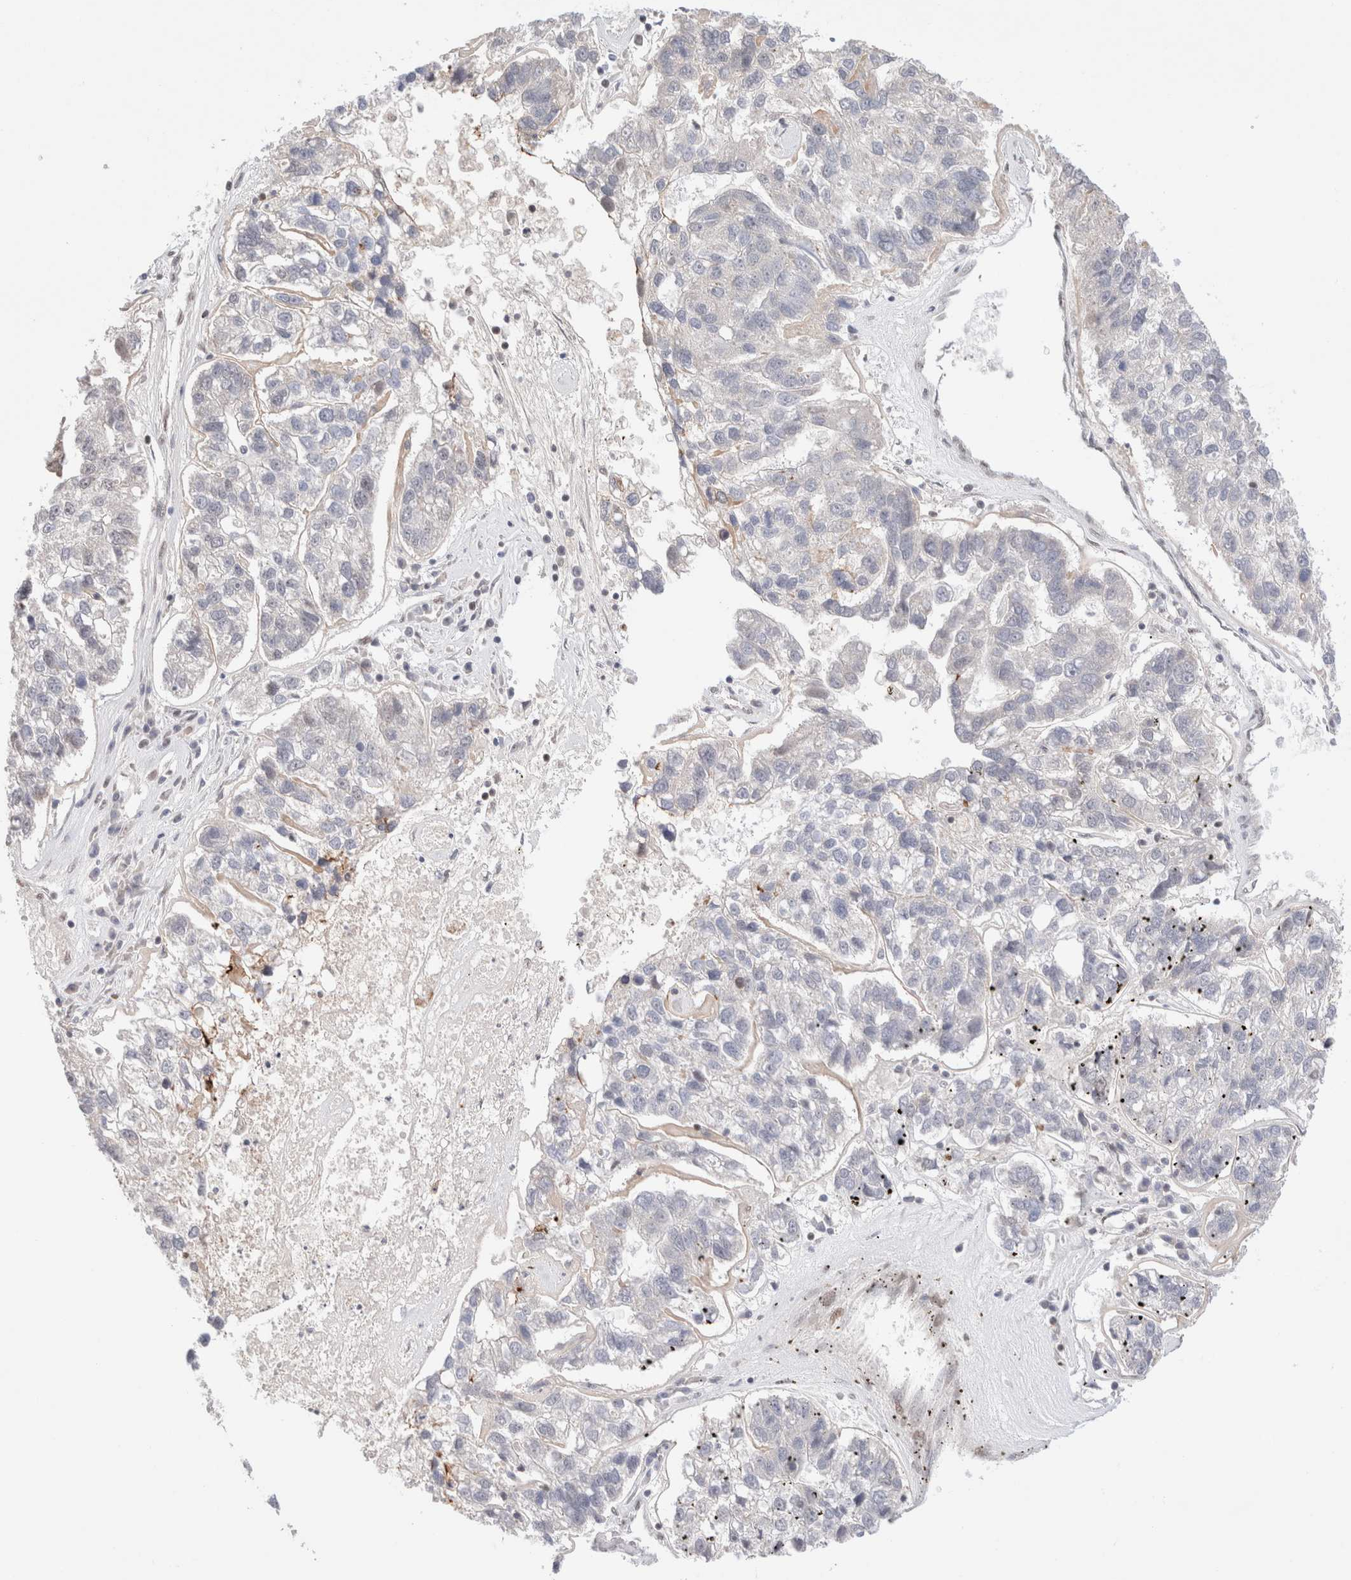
{"staining": {"intensity": "weak", "quantity": "25%-75%", "location": "nuclear"}, "tissue": "pancreatic cancer", "cell_type": "Tumor cells", "image_type": "cancer", "snomed": [{"axis": "morphology", "description": "Adenocarcinoma, NOS"}, {"axis": "topography", "description": "Pancreas"}], "caption": "Pancreatic adenocarcinoma stained with IHC shows weak nuclear expression in approximately 25%-75% of tumor cells.", "gene": "GATAD2A", "patient": {"sex": "female", "age": 61}}